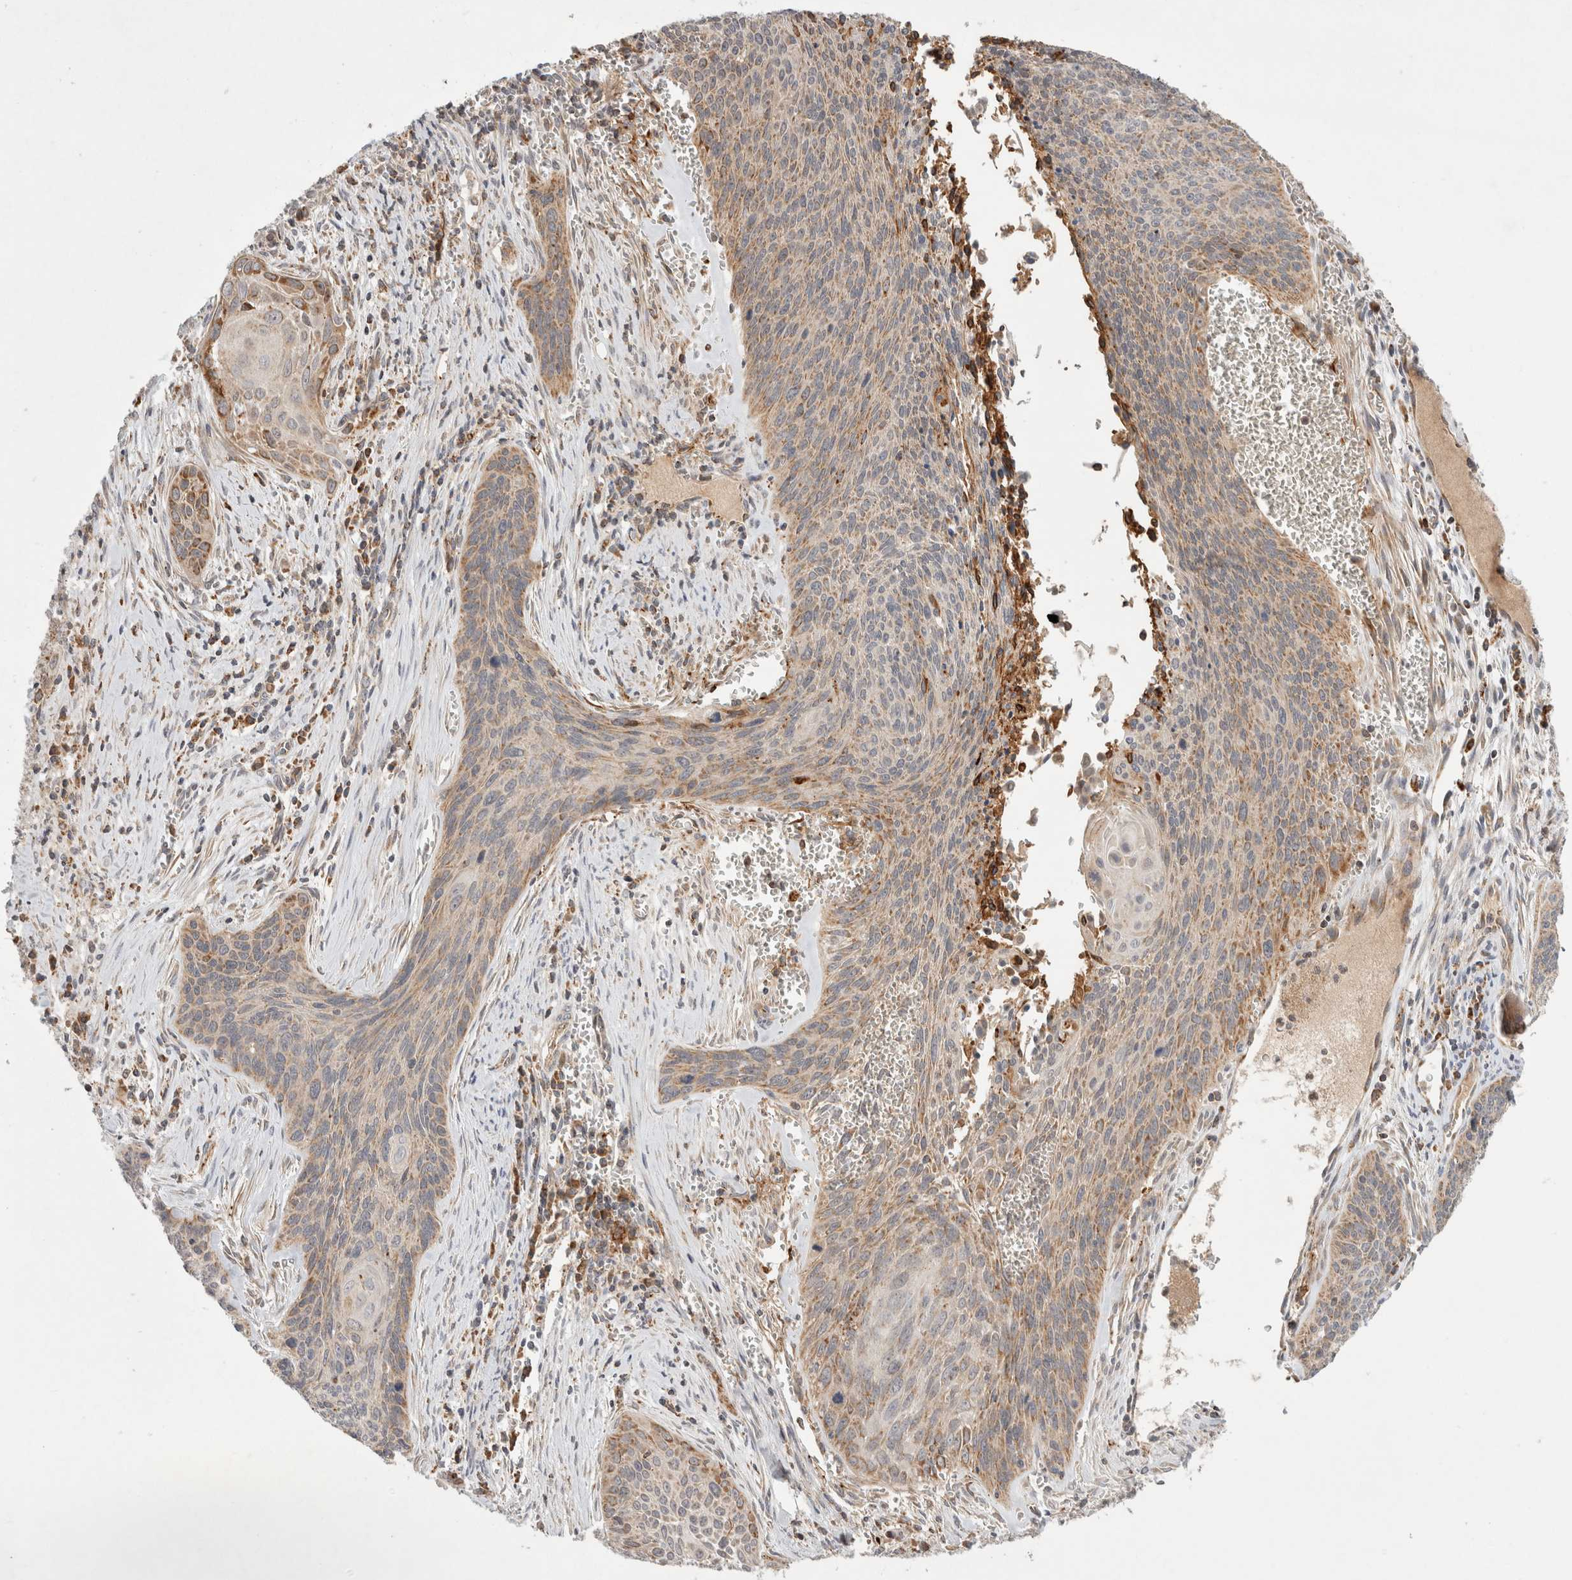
{"staining": {"intensity": "weak", "quantity": ">75%", "location": "cytoplasmic/membranous"}, "tissue": "cervical cancer", "cell_type": "Tumor cells", "image_type": "cancer", "snomed": [{"axis": "morphology", "description": "Squamous cell carcinoma, NOS"}, {"axis": "topography", "description": "Cervix"}], "caption": "Protein positivity by IHC shows weak cytoplasmic/membranous positivity in about >75% of tumor cells in cervical cancer. Nuclei are stained in blue.", "gene": "HROB", "patient": {"sex": "female", "age": 55}}